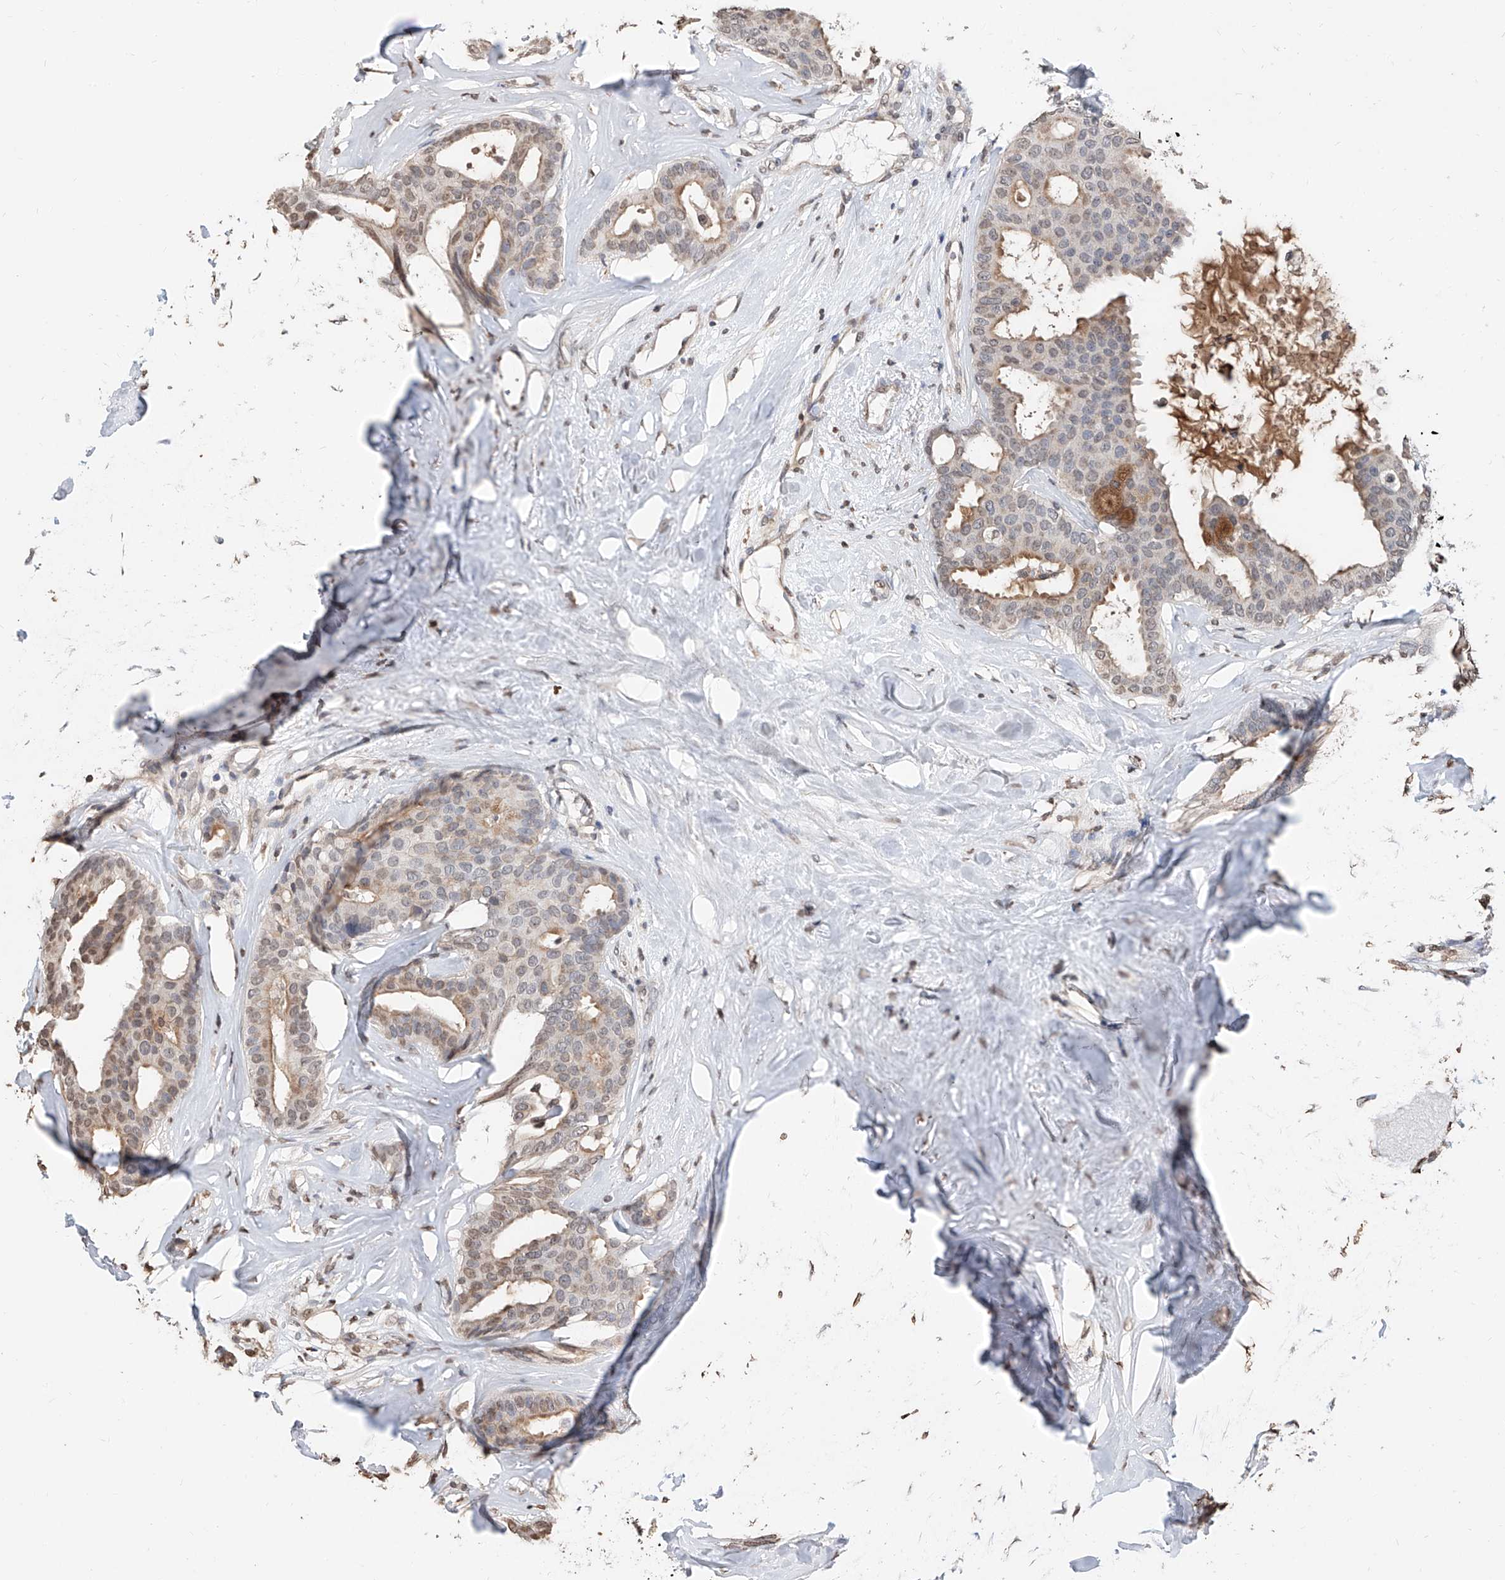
{"staining": {"intensity": "weak", "quantity": "25%-75%", "location": "cytoplasmic/membranous,nuclear"}, "tissue": "breast cancer", "cell_type": "Tumor cells", "image_type": "cancer", "snomed": [{"axis": "morphology", "description": "Duct carcinoma"}, {"axis": "topography", "description": "Breast"}], "caption": "IHC (DAB) staining of human breast cancer shows weak cytoplasmic/membranous and nuclear protein expression in about 25%-75% of tumor cells. The protein of interest is shown in brown color, while the nuclei are stained blue.", "gene": "RP9", "patient": {"sex": "female", "age": 75}}